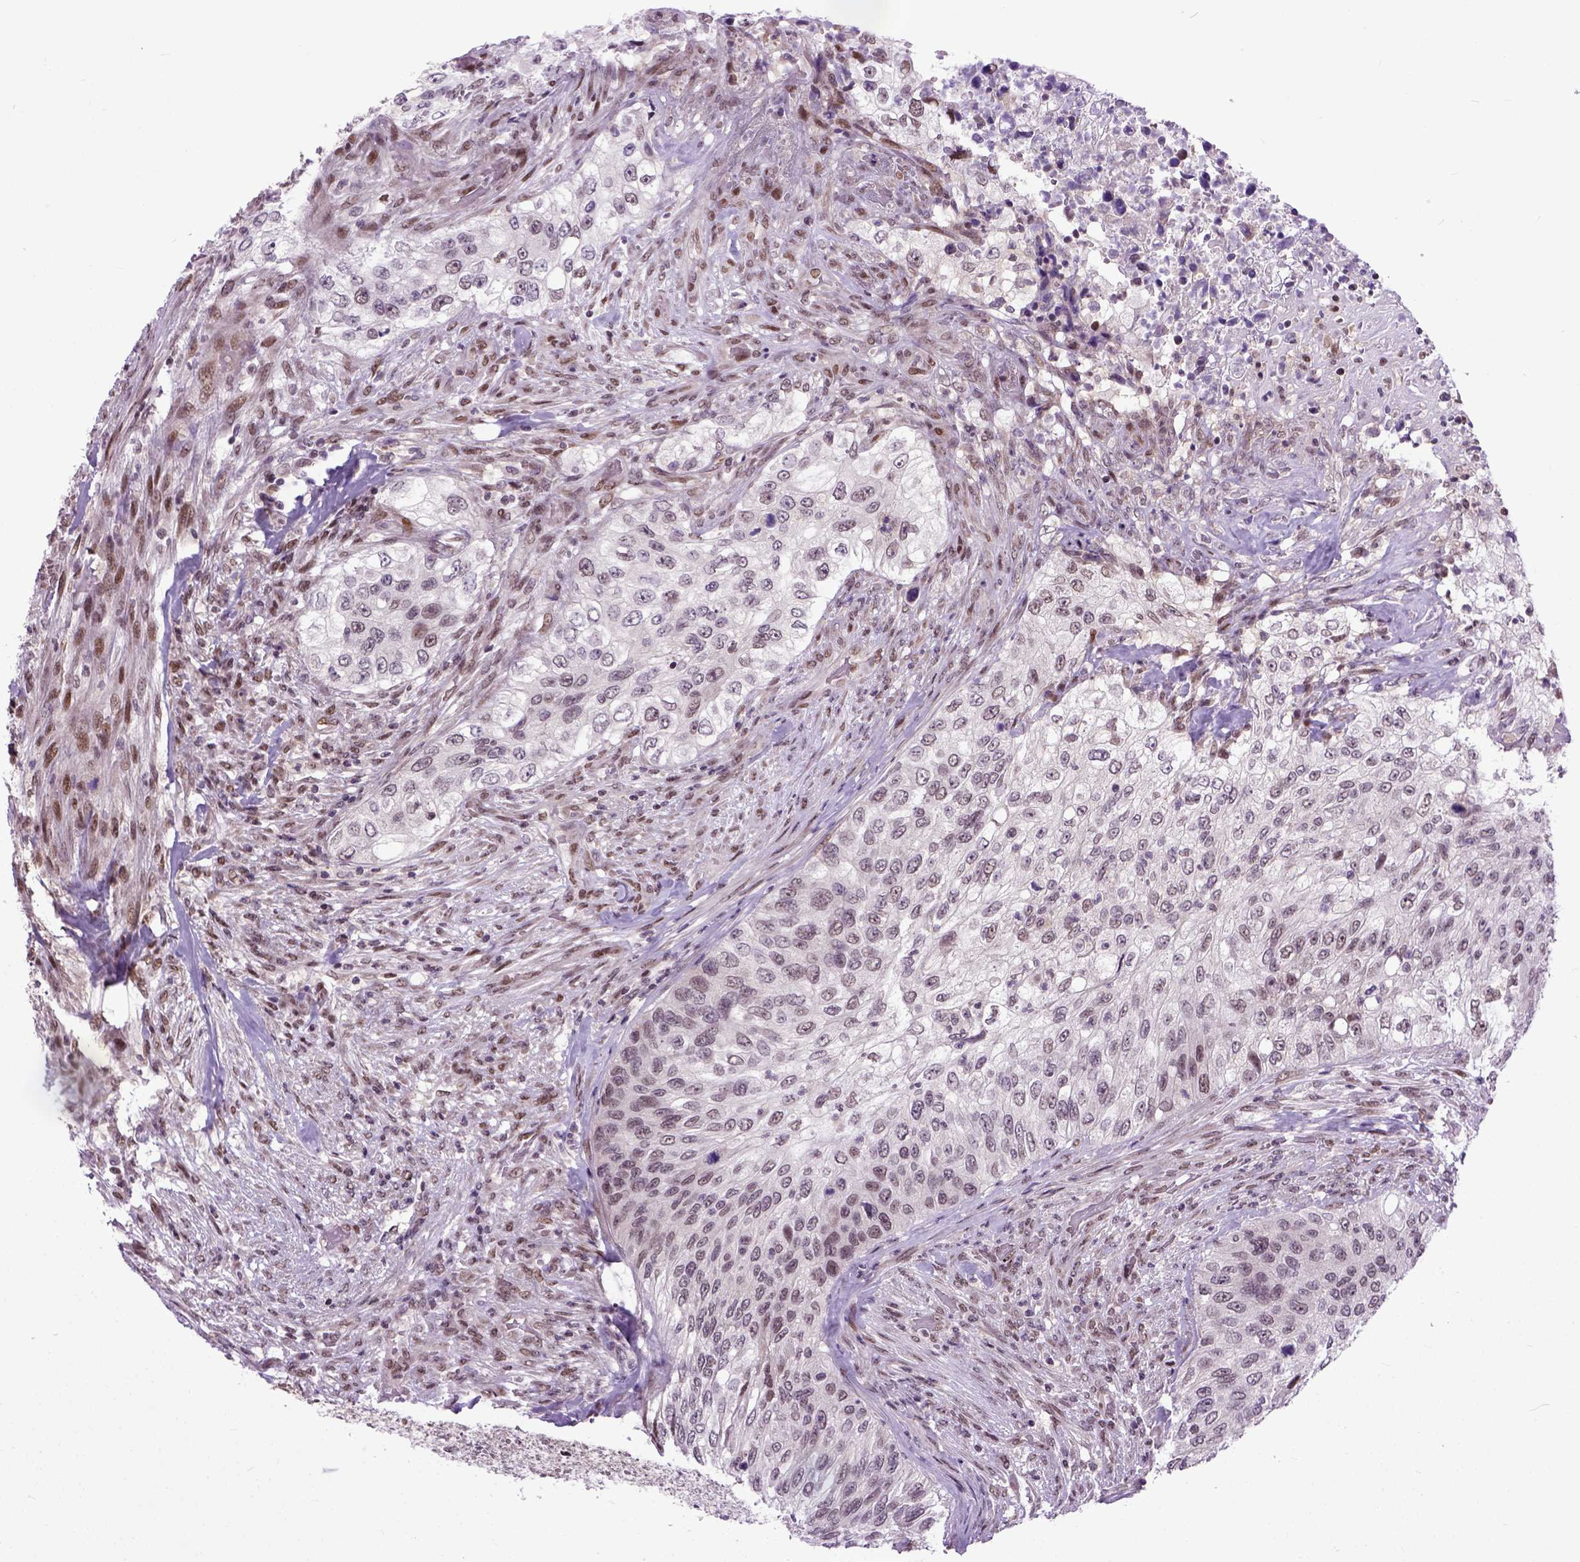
{"staining": {"intensity": "moderate", "quantity": "25%-75%", "location": "nuclear"}, "tissue": "urothelial cancer", "cell_type": "Tumor cells", "image_type": "cancer", "snomed": [{"axis": "morphology", "description": "Urothelial carcinoma, High grade"}, {"axis": "topography", "description": "Urinary bladder"}], "caption": "Urothelial cancer tissue reveals moderate nuclear staining in about 25%-75% of tumor cells", "gene": "UBA3", "patient": {"sex": "female", "age": 60}}